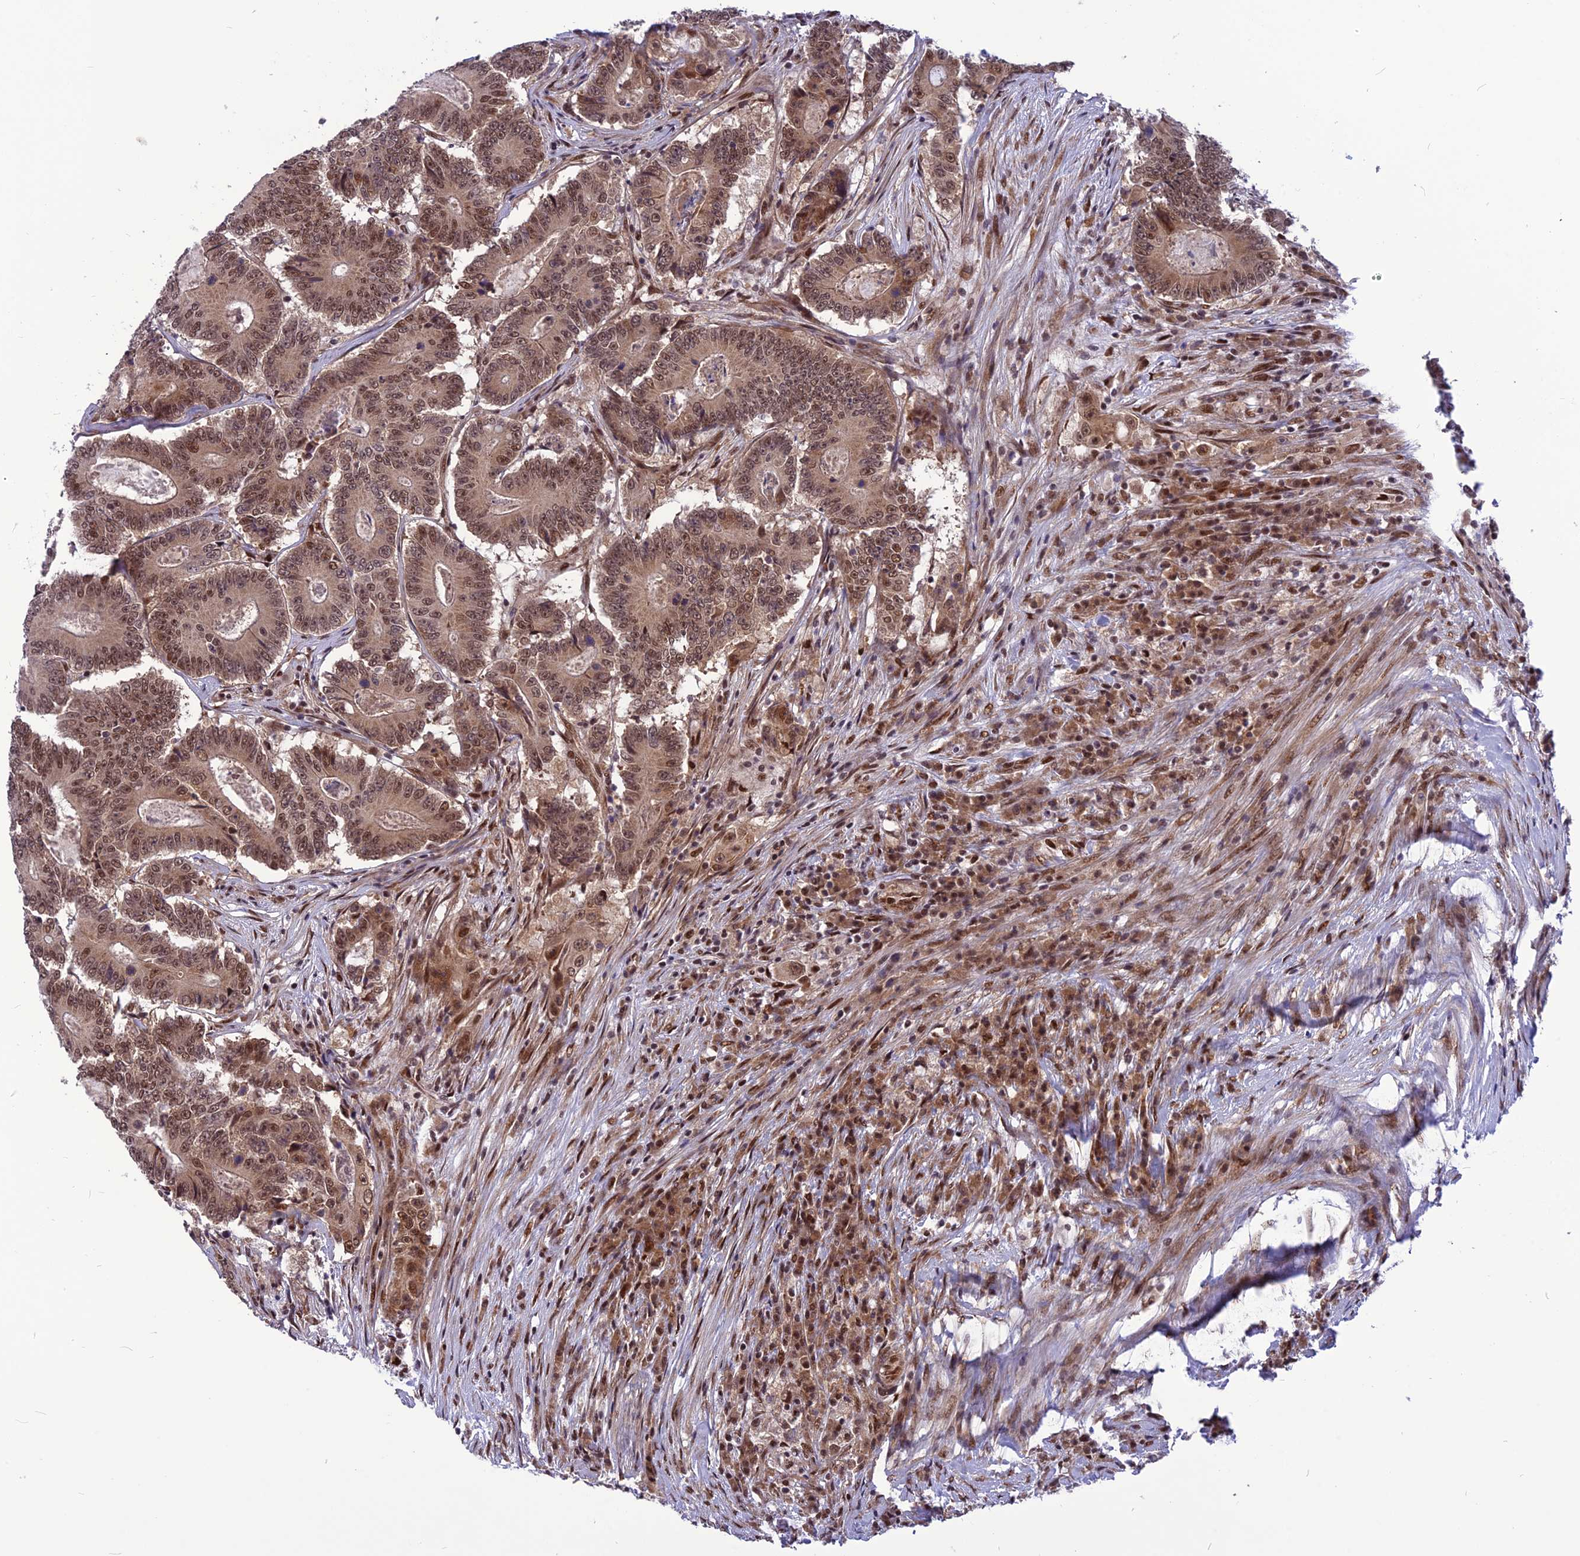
{"staining": {"intensity": "moderate", "quantity": ">75%", "location": "nuclear"}, "tissue": "colorectal cancer", "cell_type": "Tumor cells", "image_type": "cancer", "snomed": [{"axis": "morphology", "description": "Adenocarcinoma, NOS"}, {"axis": "topography", "description": "Colon"}], "caption": "Protein staining displays moderate nuclear positivity in about >75% of tumor cells in colorectal adenocarcinoma.", "gene": "RTRAF", "patient": {"sex": "male", "age": 83}}